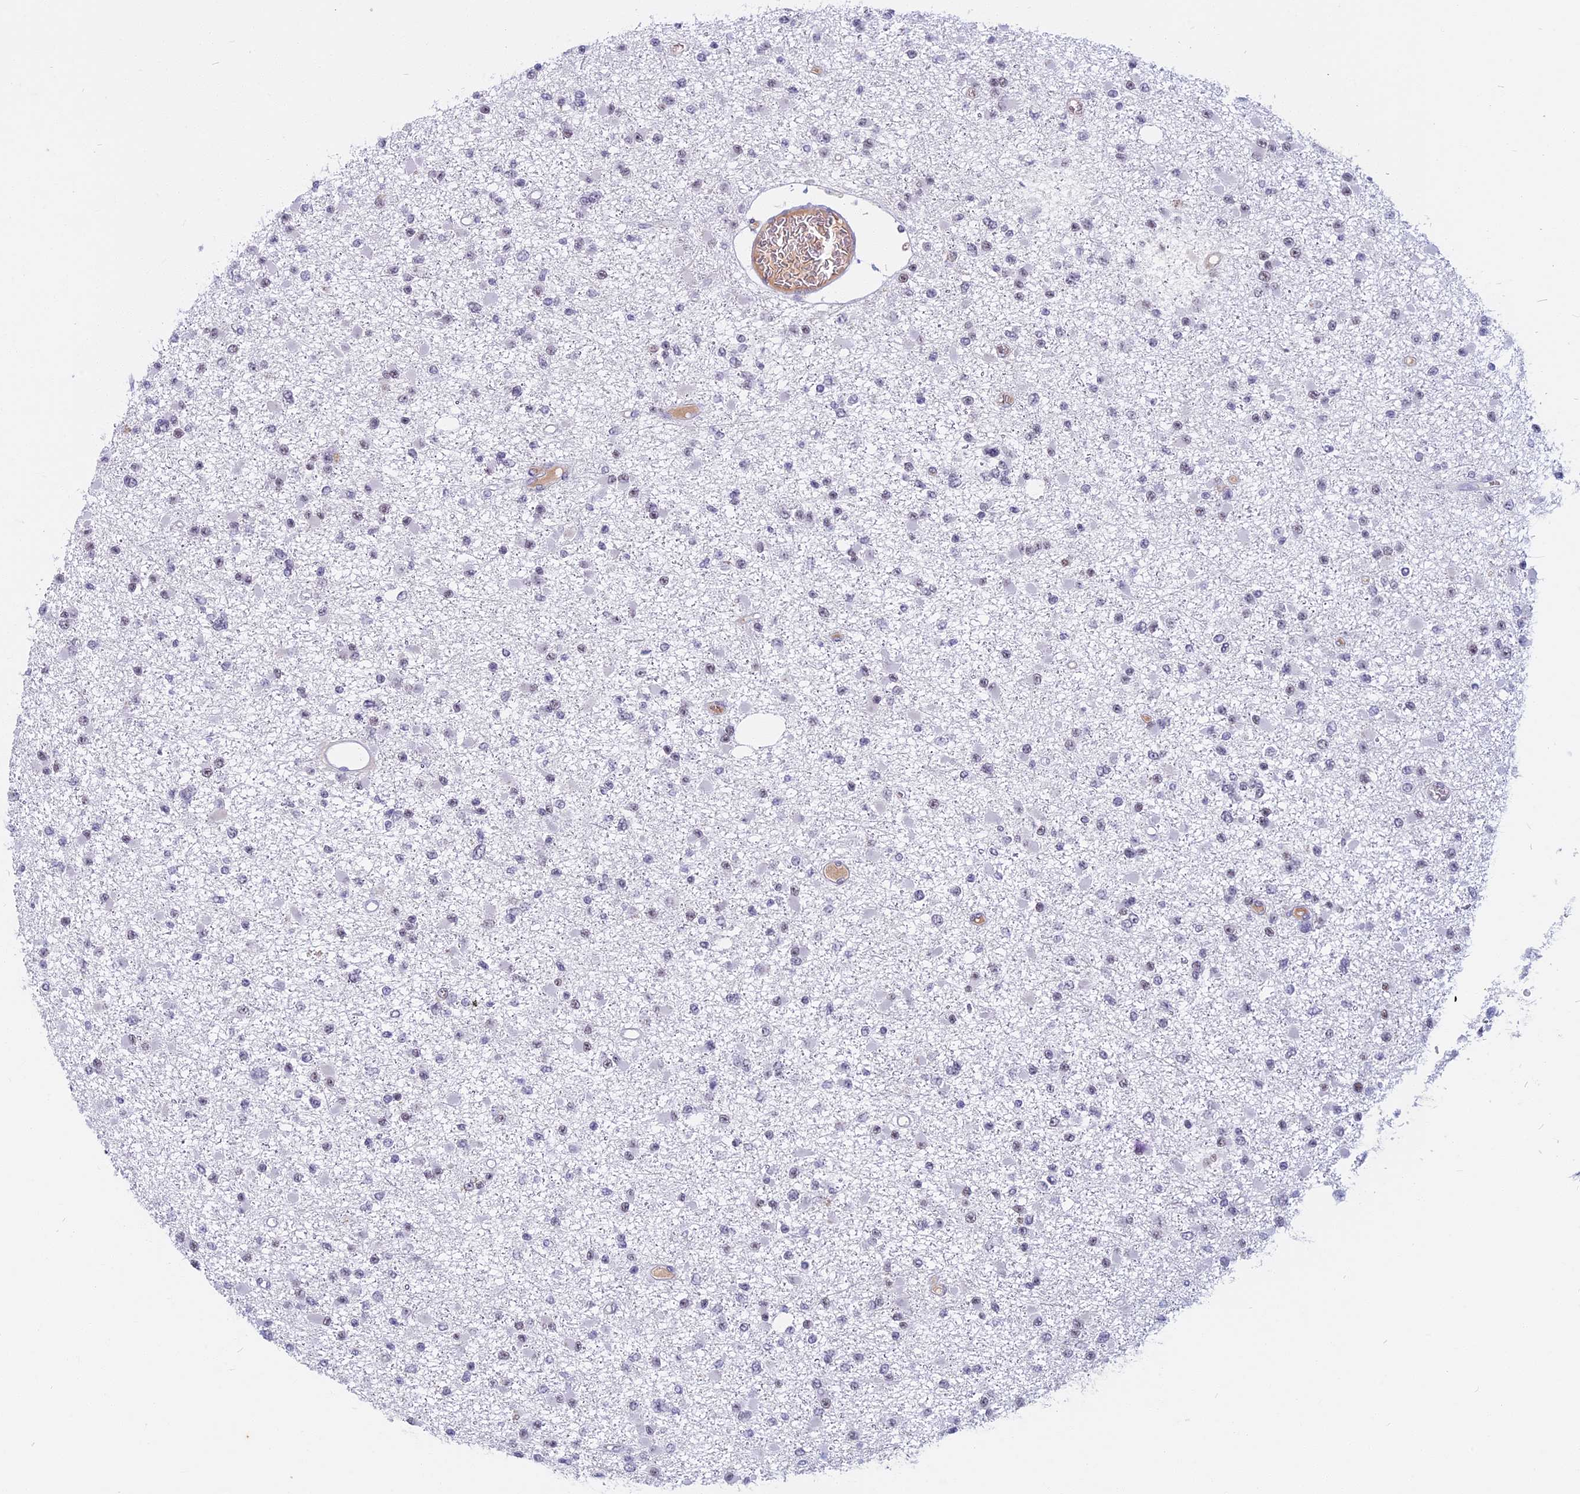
{"staining": {"intensity": "weak", "quantity": "<25%", "location": "nuclear"}, "tissue": "glioma", "cell_type": "Tumor cells", "image_type": "cancer", "snomed": [{"axis": "morphology", "description": "Glioma, malignant, Low grade"}, {"axis": "topography", "description": "Brain"}], "caption": "Tumor cells are negative for protein expression in human low-grade glioma (malignant).", "gene": "CDC7", "patient": {"sex": "female", "age": 22}}